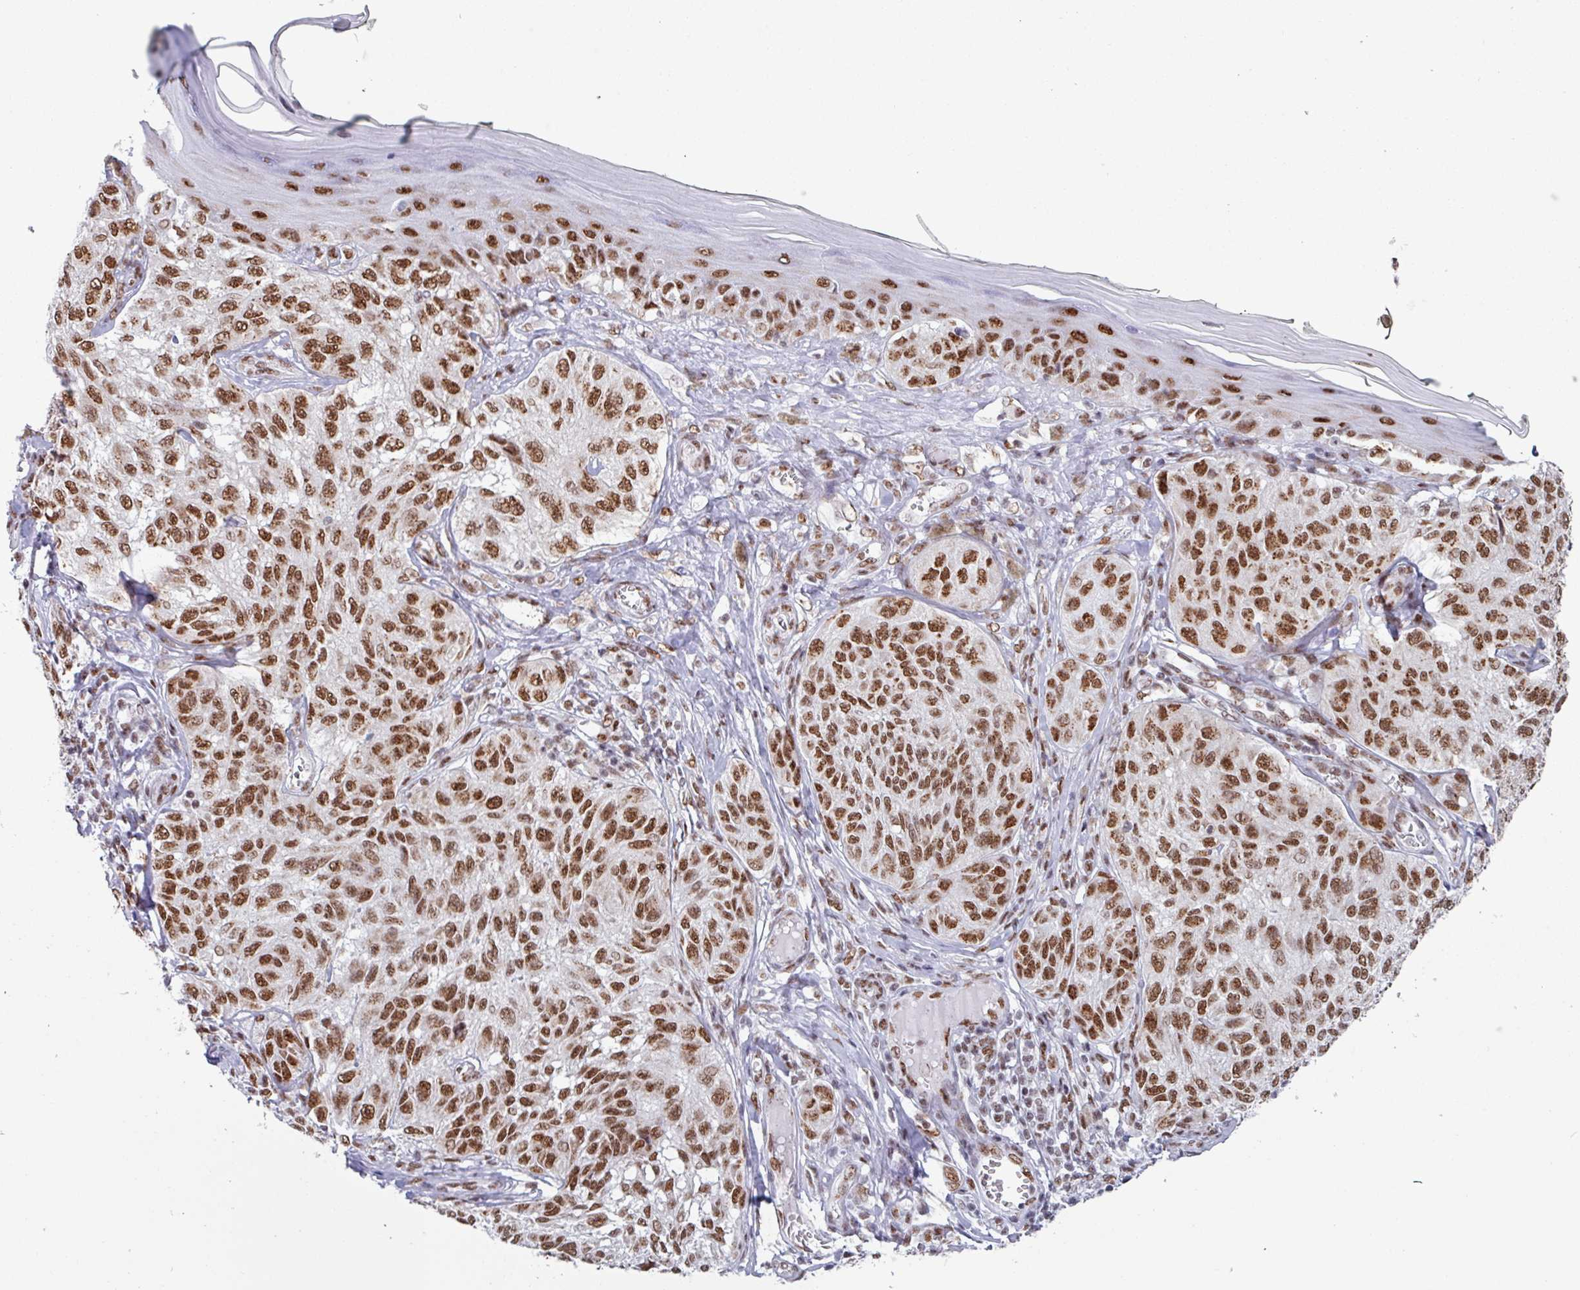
{"staining": {"intensity": "moderate", "quantity": ">75%", "location": "nuclear"}, "tissue": "melanoma", "cell_type": "Tumor cells", "image_type": "cancer", "snomed": [{"axis": "morphology", "description": "Malignant melanoma, NOS"}, {"axis": "topography", "description": "Skin"}], "caption": "The immunohistochemical stain labels moderate nuclear positivity in tumor cells of melanoma tissue.", "gene": "PUF60", "patient": {"sex": "male", "age": 68}}